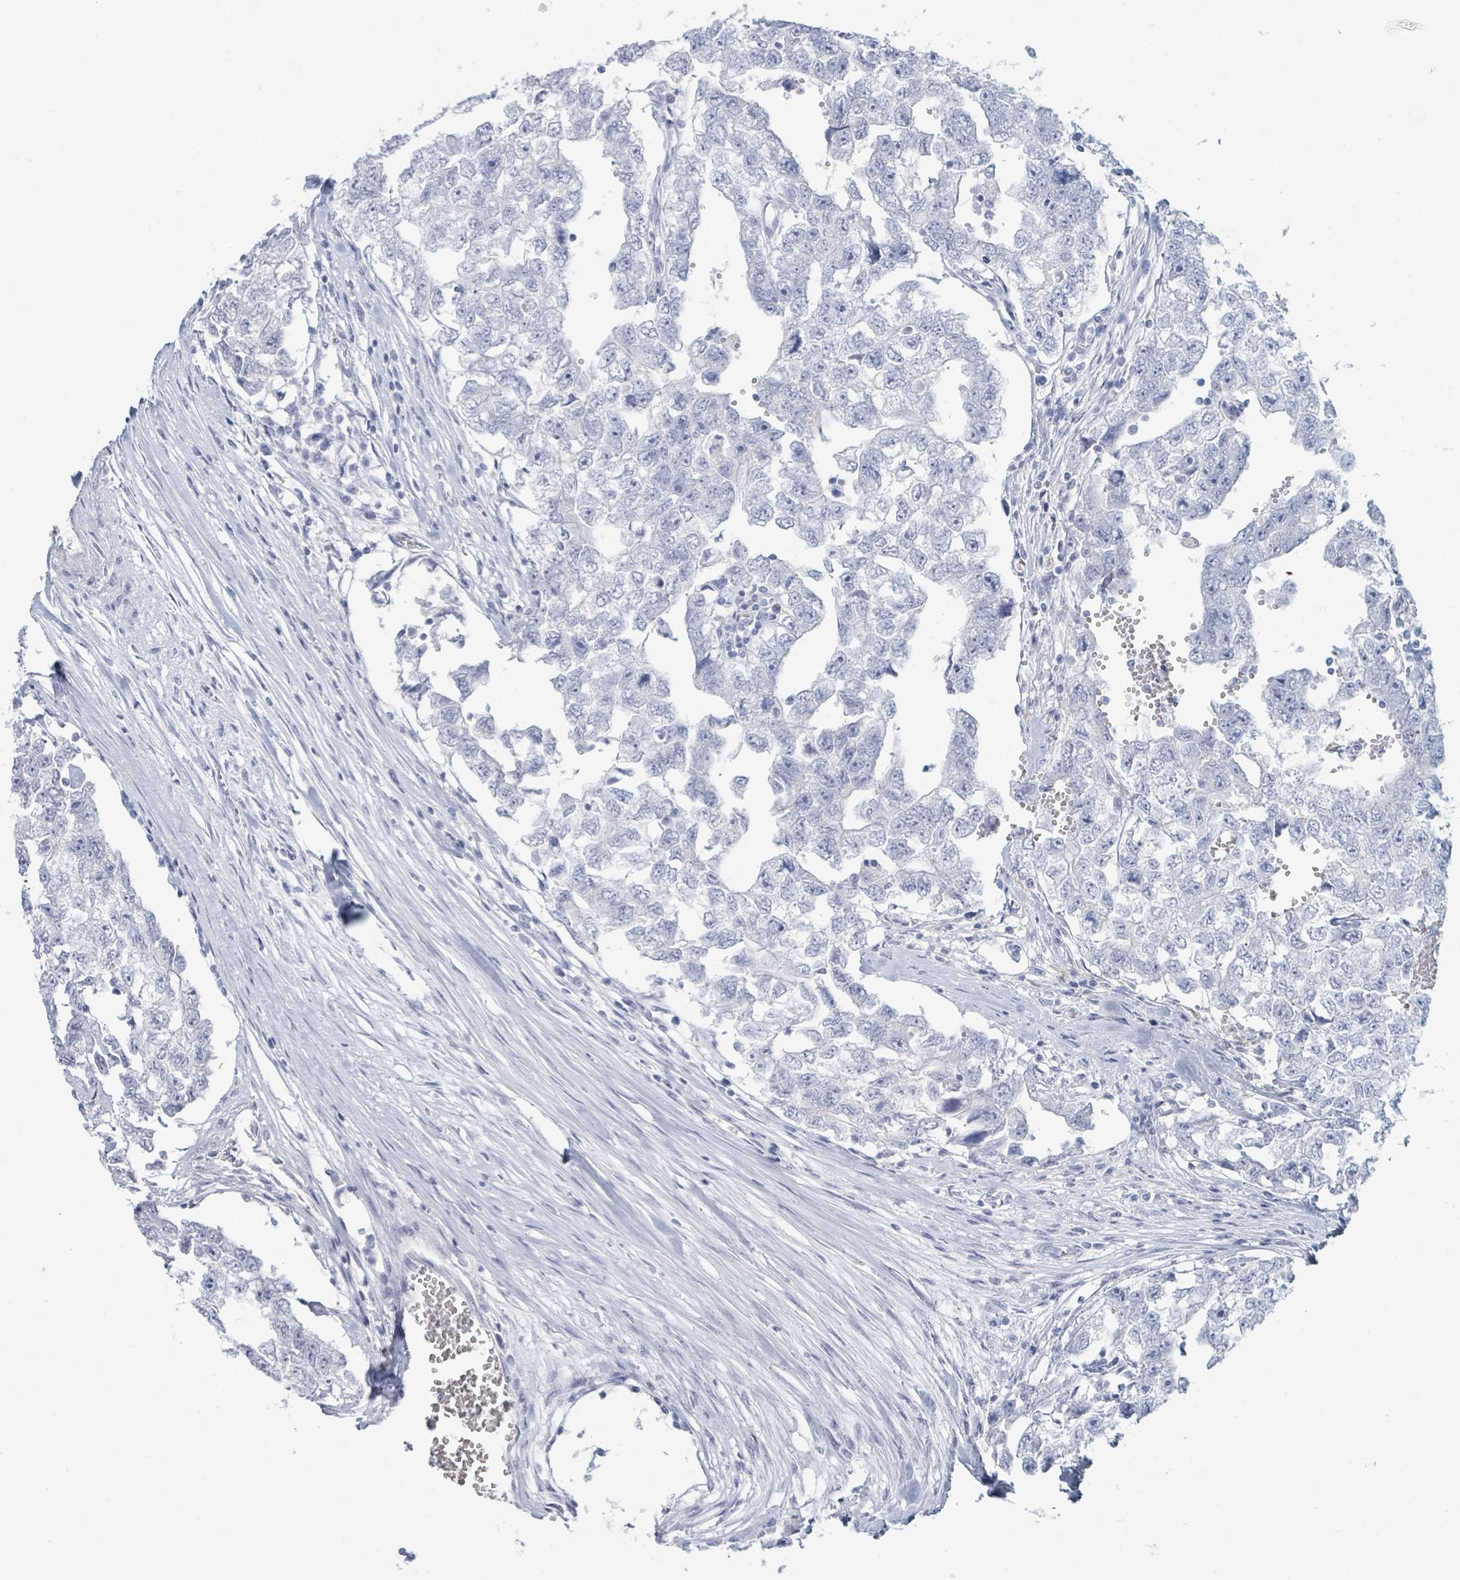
{"staining": {"intensity": "negative", "quantity": "none", "location": "none"}, "tissue": "testis cancer", "cell_type": "Tumor cells", "image_type": "cancer", "snomed": [{"axis": "morphology", "description": "Carcinoma, Embryonal, NOS"}, {"axis": "topography", "description": "Testis"}], "caption": "The photomicrograph reveals no significant positivity in tumor cells of testis cancer (embryonal carcinoma). (Brightfield microscopy of DAB IHC at high magnification).", "gene": "DEFA4", "patient": {"sex": "male", "age": 22}}